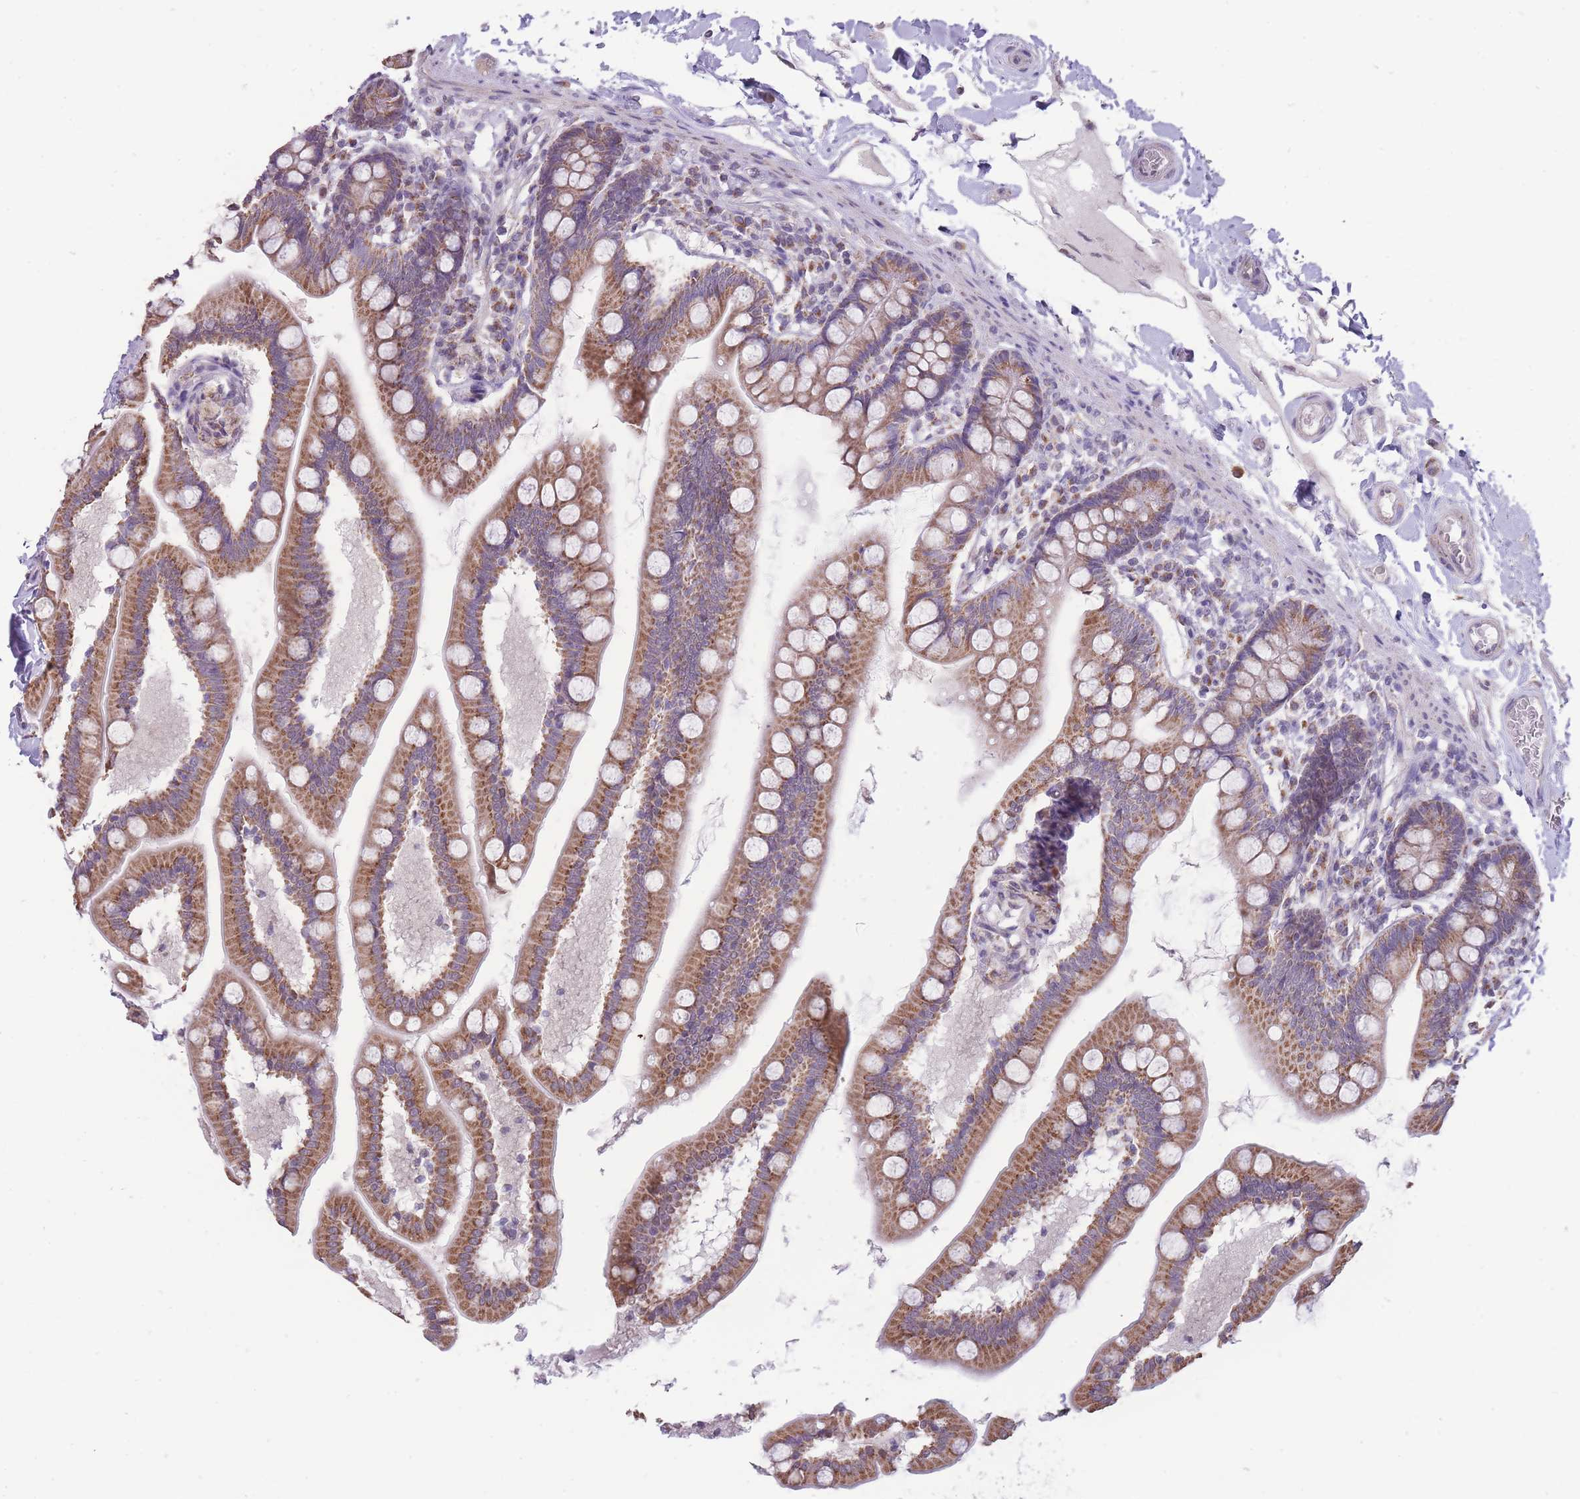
{"staining": {"intensity": "moderate", "quantity": ">75%", "location": "cytoplasmic/membranous"}, "tissue": "small intestine", "cell_type": "Glandular cells", "image_type": "normal", "snomed": [{"axis": "morphology", "description": "Normal tissue, NOS"}, {"axis": "topography", "description": "Small intestine"}], "caption": "This photomicrograph displays benign small intestine stained with immunohistochemistry to label a protein in brown. The cytoplasmic/membranous of glandular cells show moderate positivity for the protein. Nuclei are counter-stained blue.", "gene": "NELL1", "patient": {"sex": "female", "age": 64}}